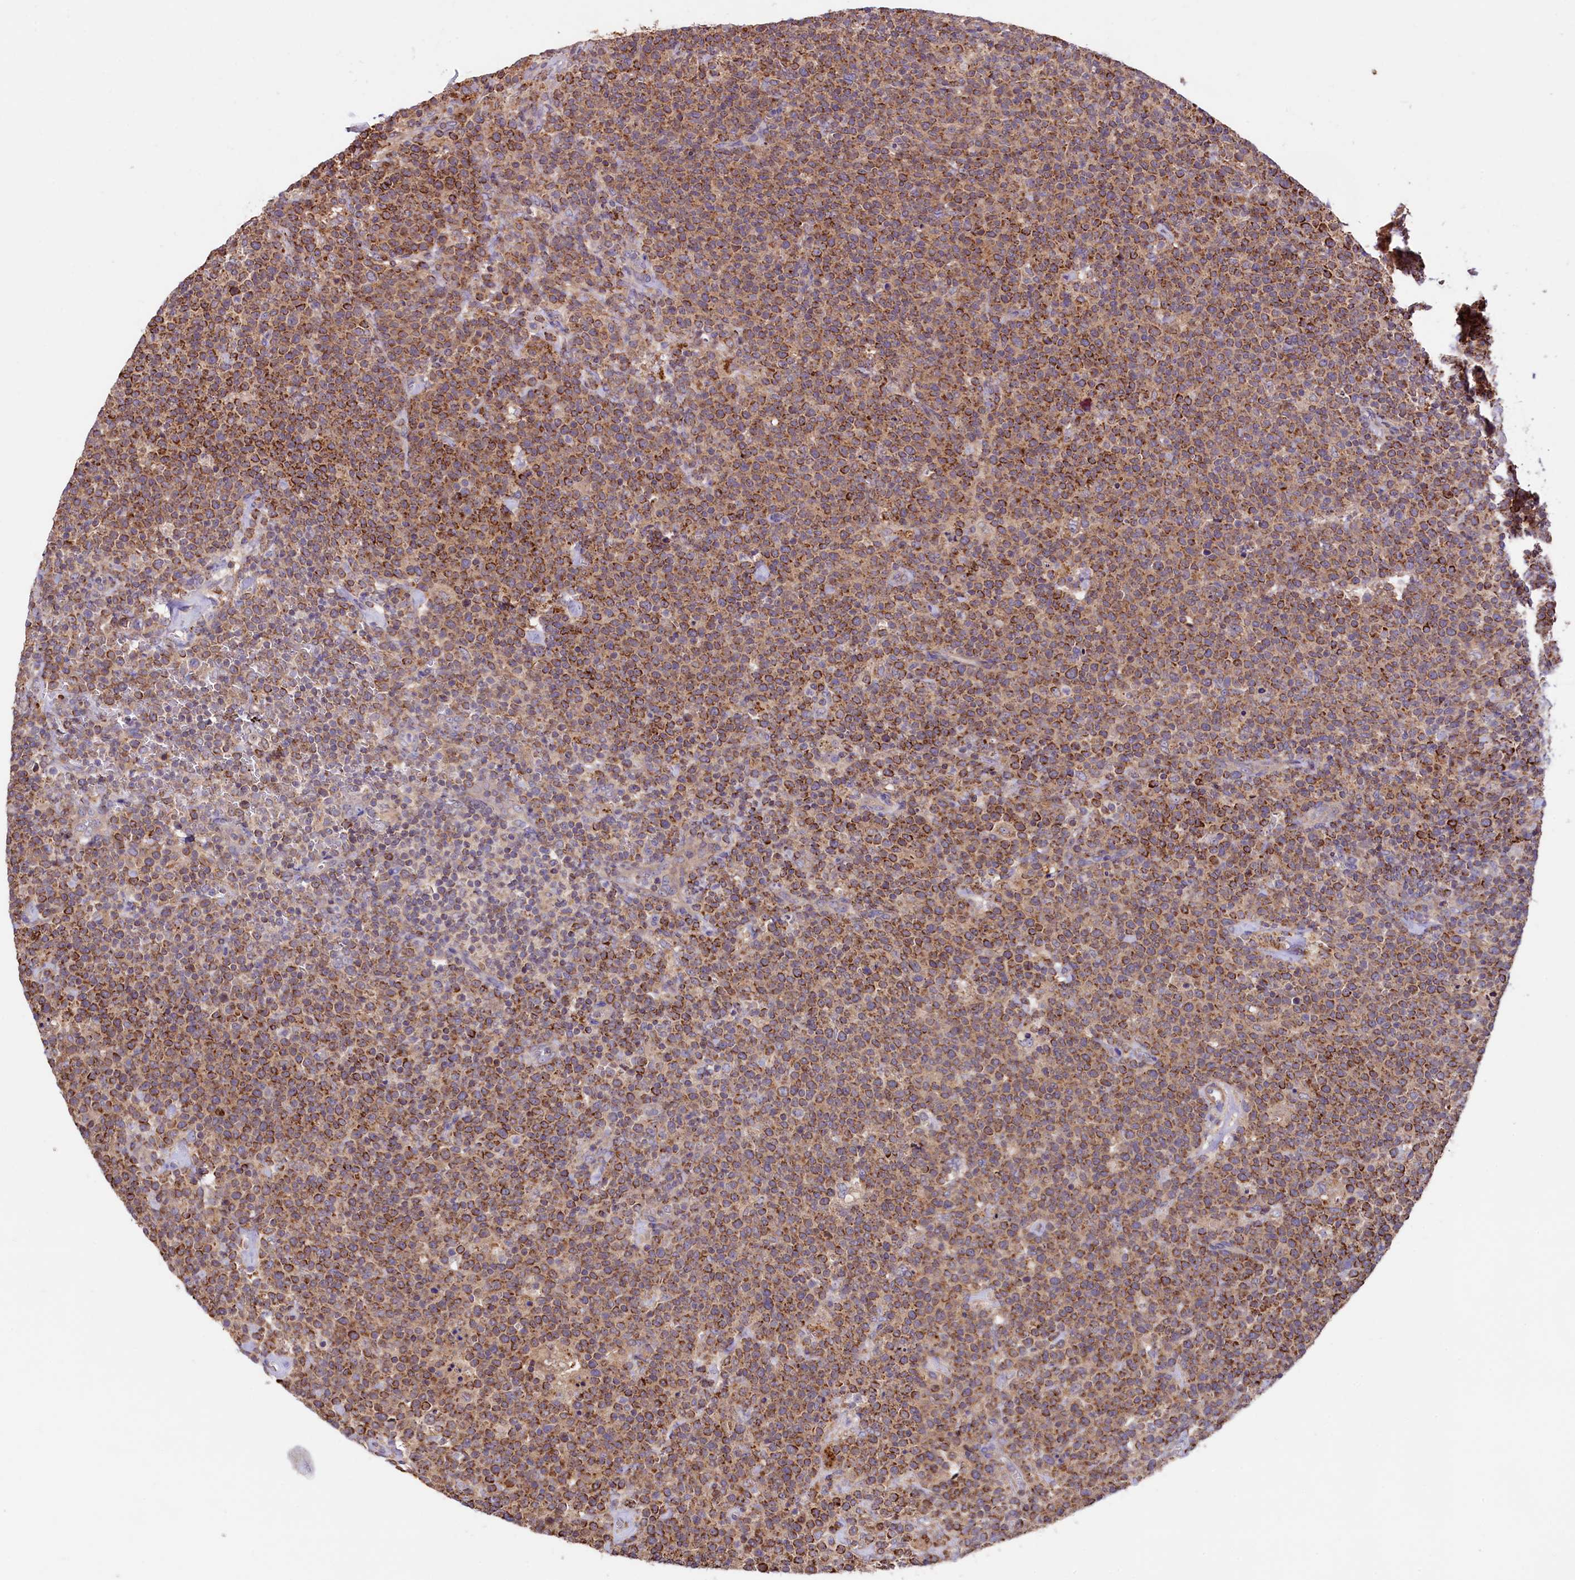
{"staining": {"intensity": "moderate", "quantity": ">75%", "location": "cytoplasmic/membranous"}, "tissue": "lymphoma", "cell_type": "Tumor cells", "image_type": "cancer", "snomed": [{"axis": "morphology", "description": "Malignant lymphoma, non-Hodgkin's type, High grade"}, {"axis": "topography", "description": "Lymph node"}], "caption": "Lymphoma tissue reveals moderate cytoplasmic/membranous staining in about >75% of tumor cells, visualized by immunohistochemistry. The protein is stained brown, and the nuclei are stained in blue (DAB IHC with brightfield microscopy, high magnification).", "gene": "CIAO3", "patient": {"sex": "male", "age": 61}}